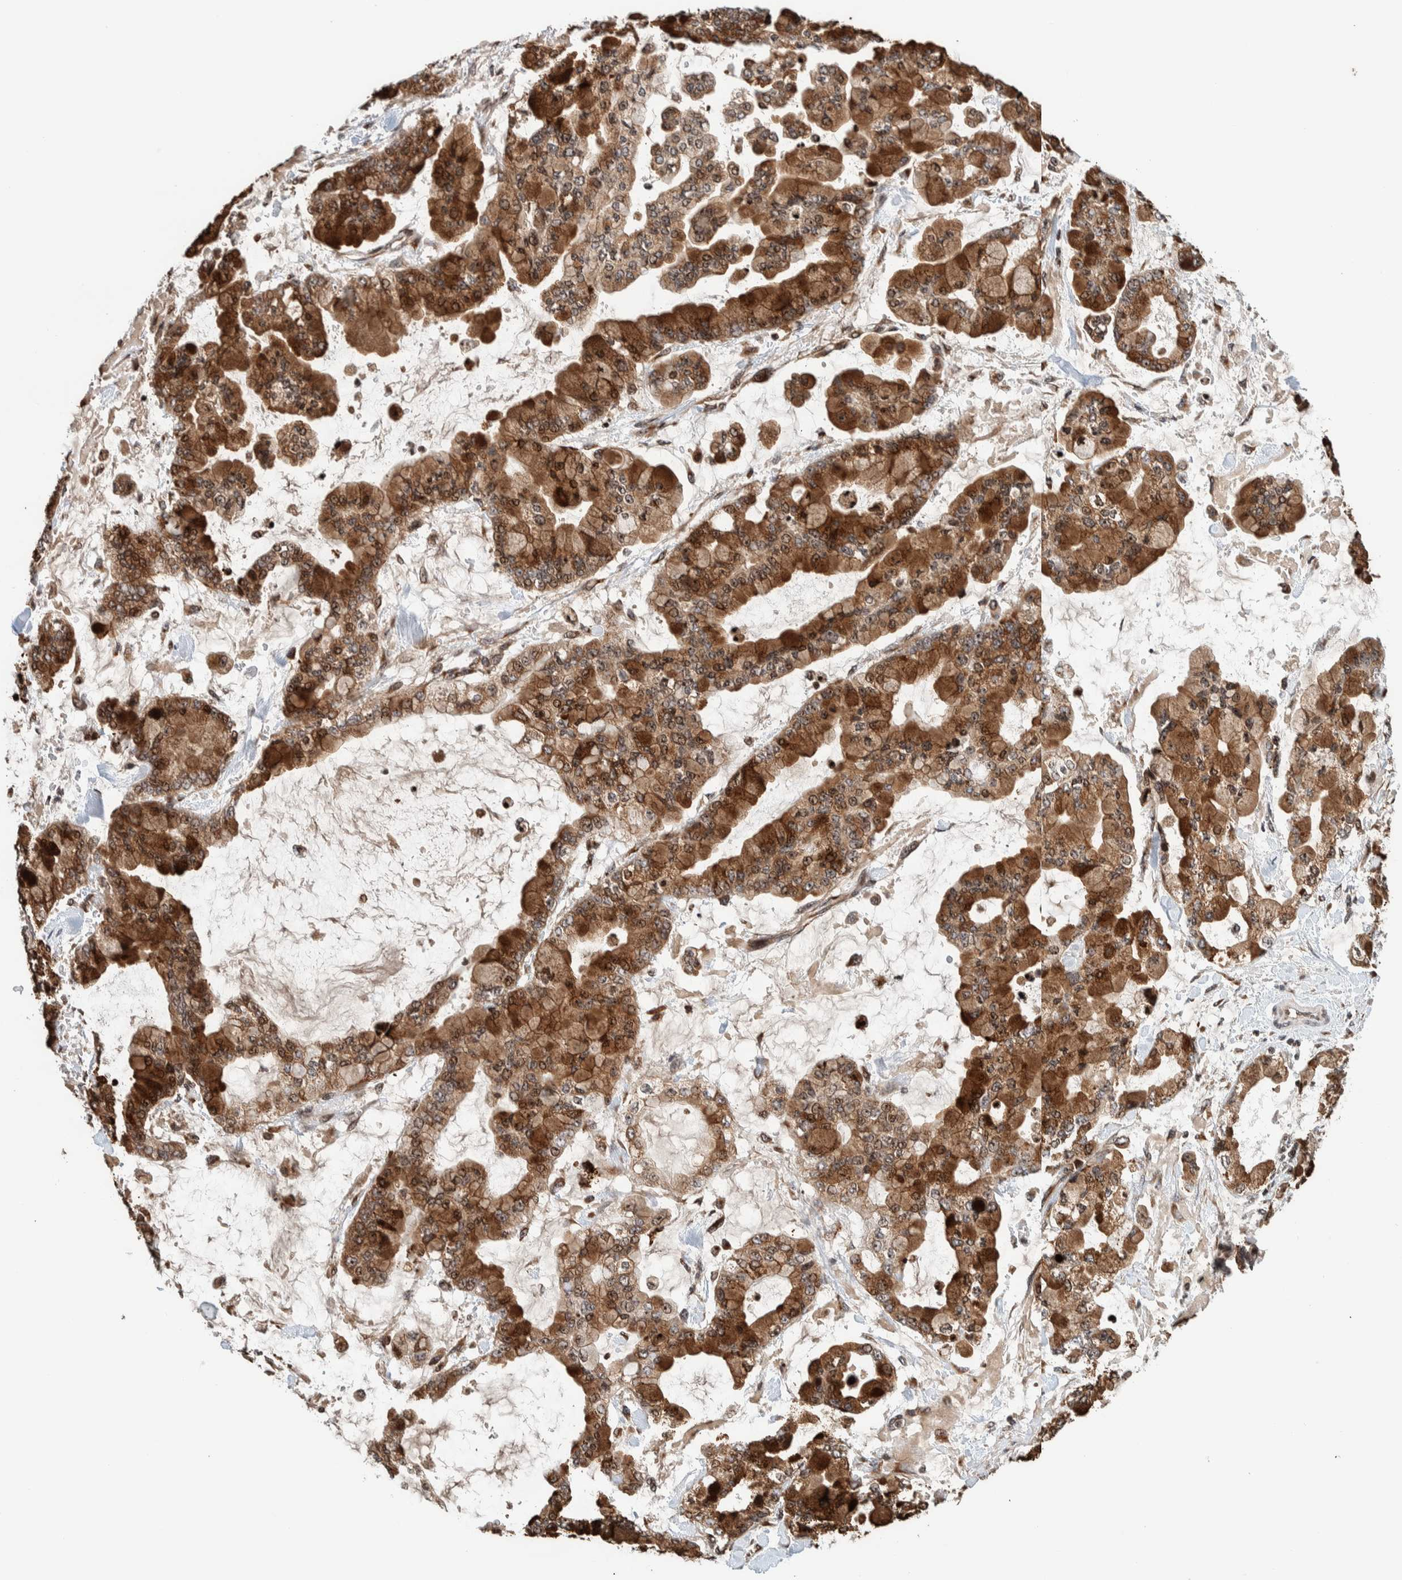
{"staining": {"intensity": "strong", "quantity": "25%-75%", "location": "cytoplasmic/membranous,nuclear"}, "tissue": "stomach cancer", "cell_type": "Tumor cells", "image_type": "cancer", "snomed": [{"axis": "morphology", "description": "Normal tissue, NOS"}, {"axis": "morphology", "description": "Adenocarcinoma, NOS"}, {"axis": "topography", "description": "Stomach, upper"}, {"axis": "topography", "description": "Stomach"}], "caption": "Protein expression analysis of adenocarcinoma (stomach) demonstrates strong cytoplasmic/membranous and nuclear expression in about 25%-75% of tumor cells.", "gene": "CCDC182", "patient": {"sex": "male", "age": 76}}